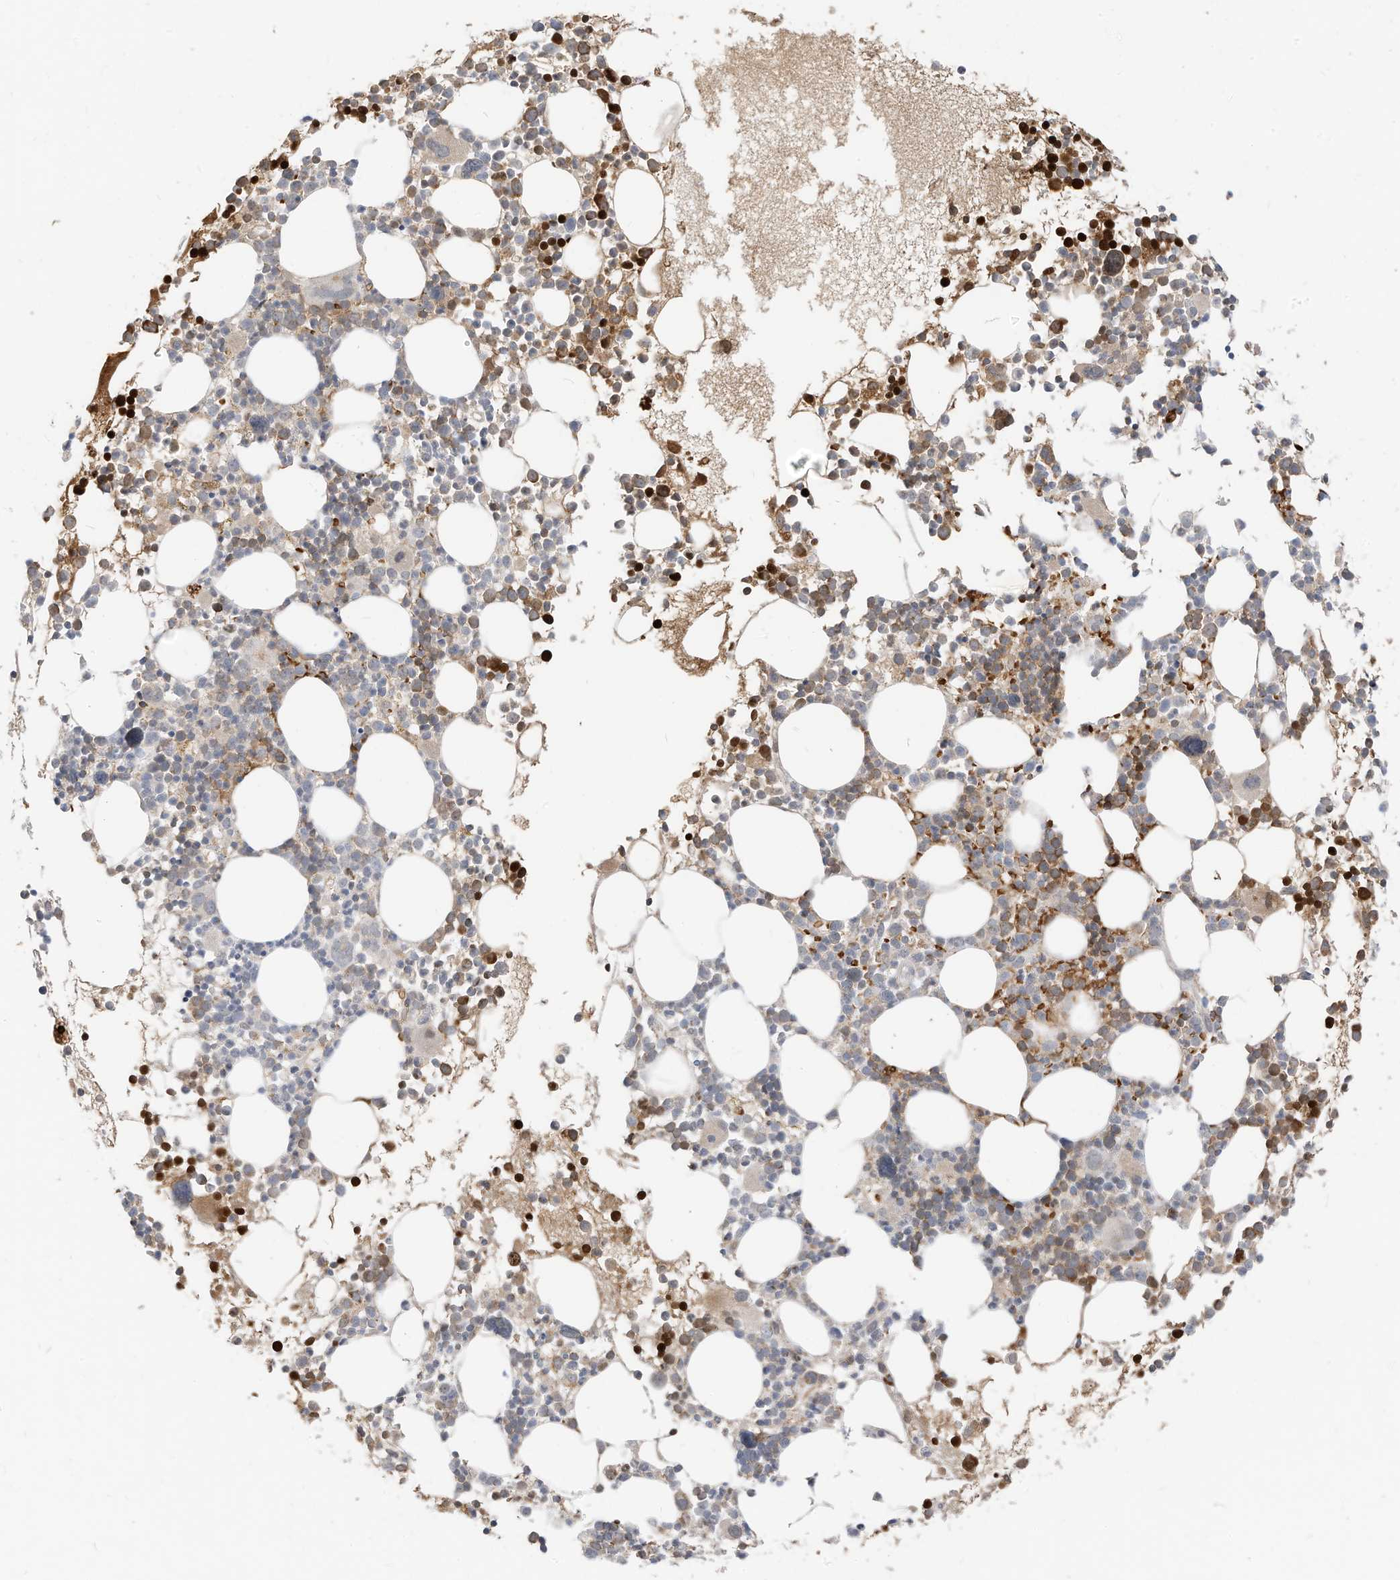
{"staining": {"intensity": "strong", "quantity": "<25%", "location": "cytoplasmic/membranous,nuclear"}, "tissue": "bone marrow", "cell_type": "Hematopoietic cells", "image_type": "normal", "snomed": [{"axis": "morphology", "description": "Normal tissue, NOS"}, {"axis": "topography", "description": "Bone marrow"}], "caption": "Brown immunohistochemical staining in normal human bone marrow displays strong cytoplasmic/membranous,nuclear expression in about <25% of hematopoietic cells. The protein of interest is stained brown, and the nuclei are stained in blue (DAB (3,3'-diaminobenzidine) IHC with brightfield microscopy, high magnification).", "gene": "MTUS2", "patient": {"sex": "female", "age": 62}}